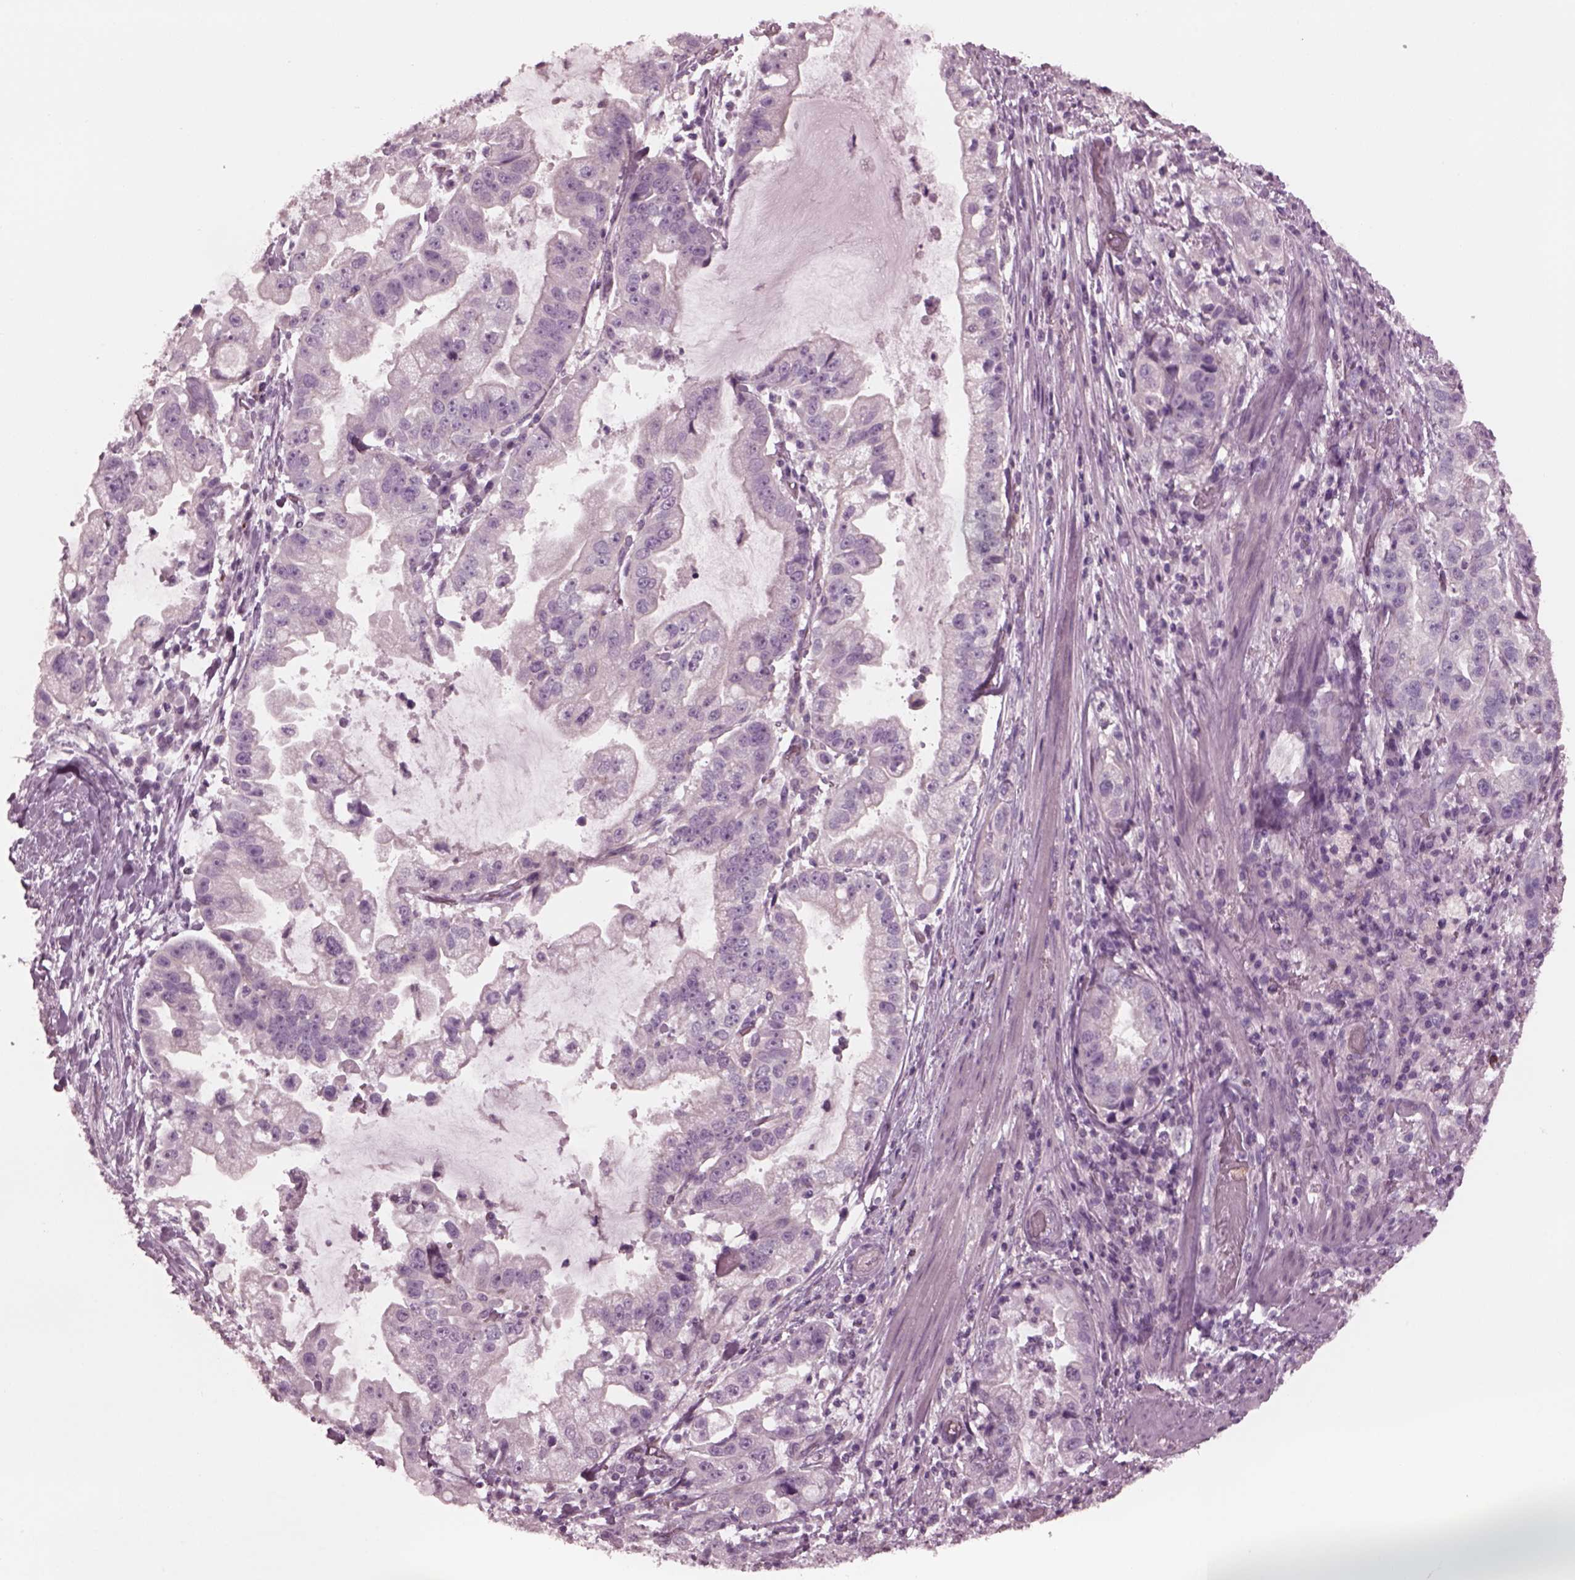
{"staining": {"intensity": "negative", "quantity": "none", "location": "none"}, "tissue": "stomach cancer", "cell_type": "Tumor cells", "image_type": "cancer", "snomed": [{"axis": "morphology", "description": "Adenocarcinoma, NOS"}, {"axis": "topography", "description": "Stomach"}], "caption": "The IHC photomicrograph has no significant positivity in tumor cells of stomach cancer tissue. Nuclei are stained in blue.", "gene": "YY2", "patient": {"sex": "male", "age": 59}}